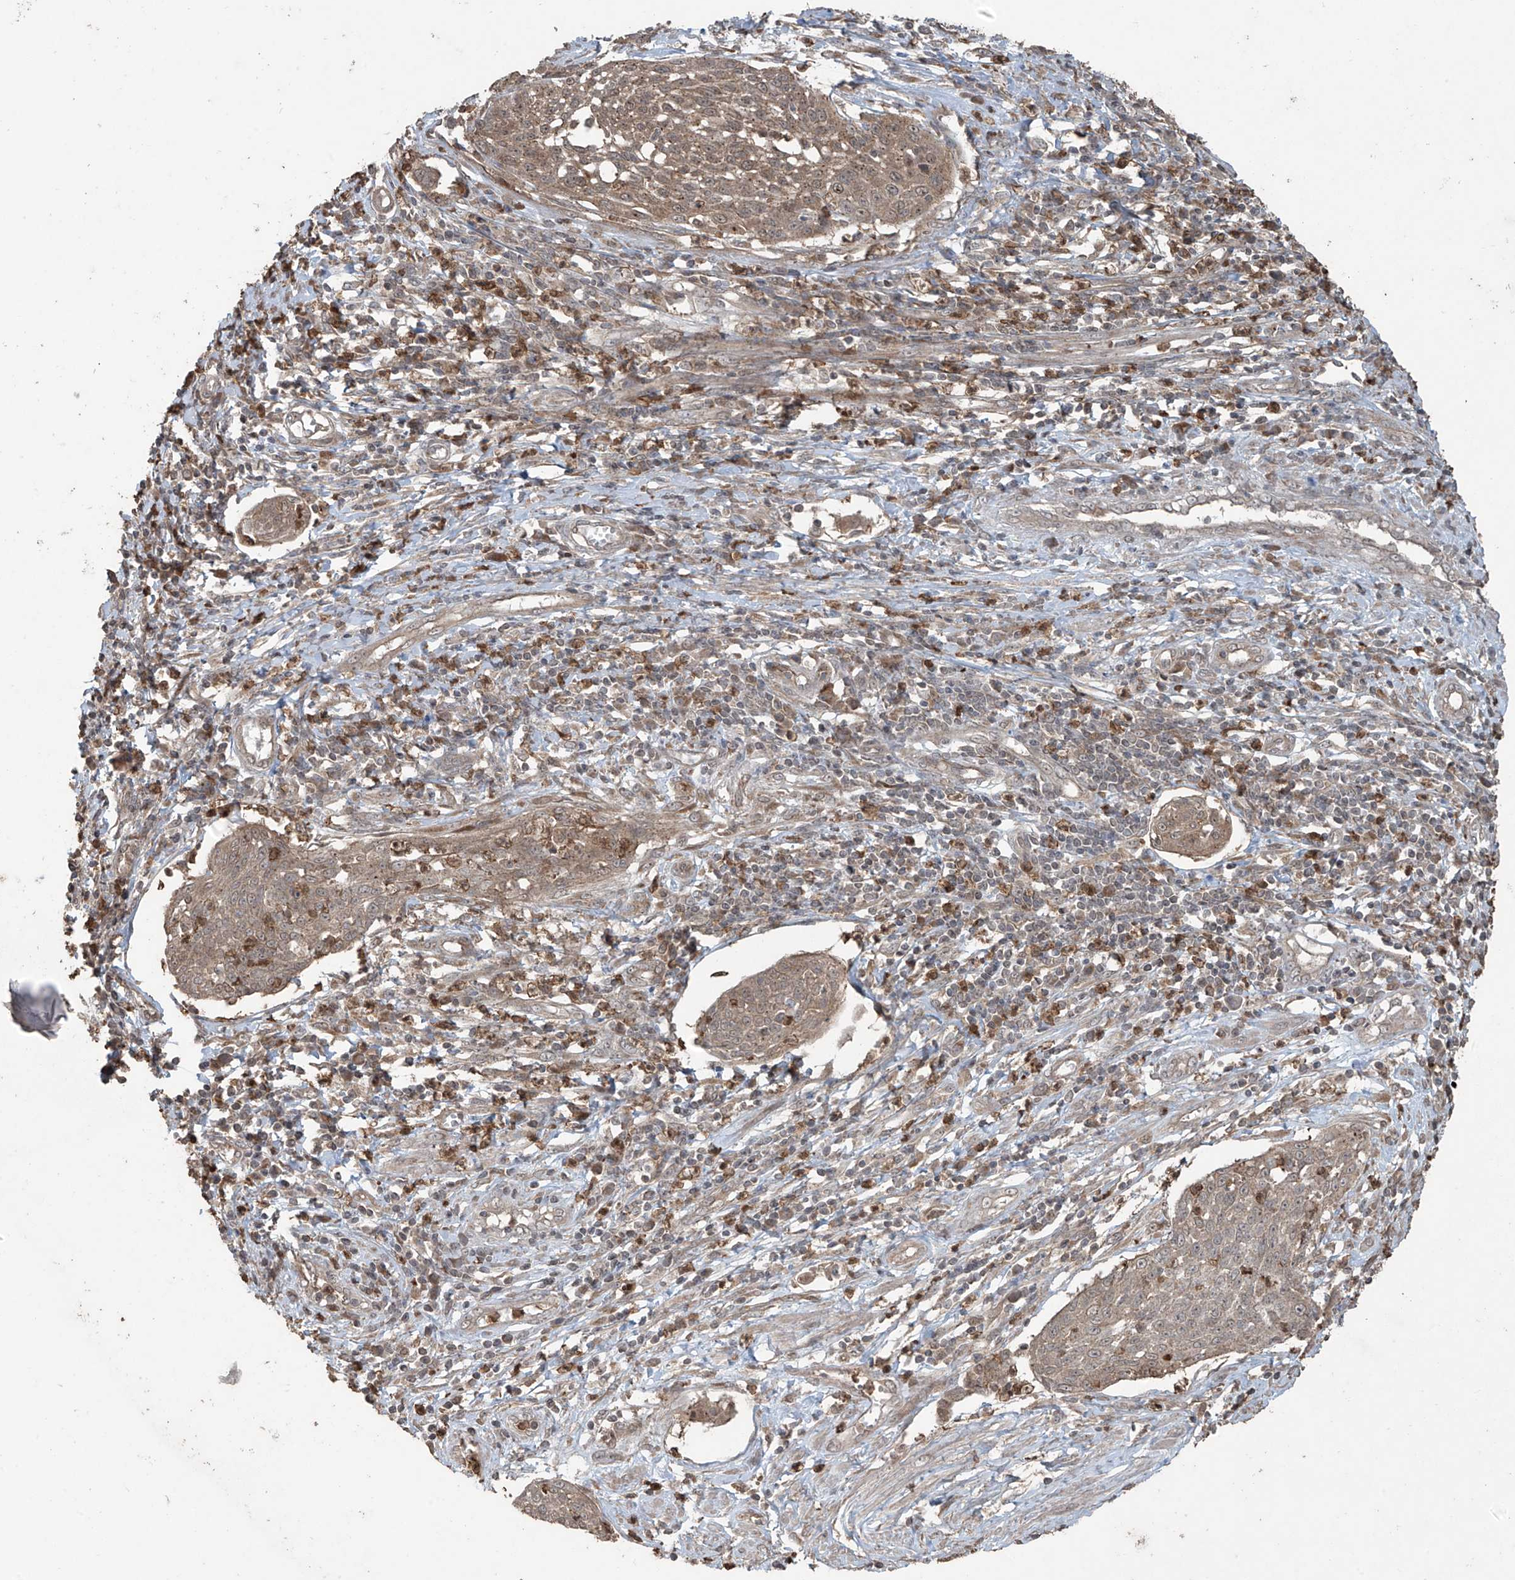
{"staining": {"intensity": "moderate", "quantity": ">75%", "location": "cytoplasmic/membranous"}, "tissue": "cervical cancer", "cell_type": "Tumor cells", "image_type": "cancer", "snomed": [{"axis": "morphology", "description": "Squamous cell carcinoma, NOS"}, {"axis": "topography", "description": "Cervix"}], "caption": "Immunohistochemical staining of human cervical cancer shows medium levels of moderate cytoplasmic/membranous staining in approximately >75% of tumor cells.", "gene": "PGPEP1", "patient": {"sex": "female", "age": 34}}